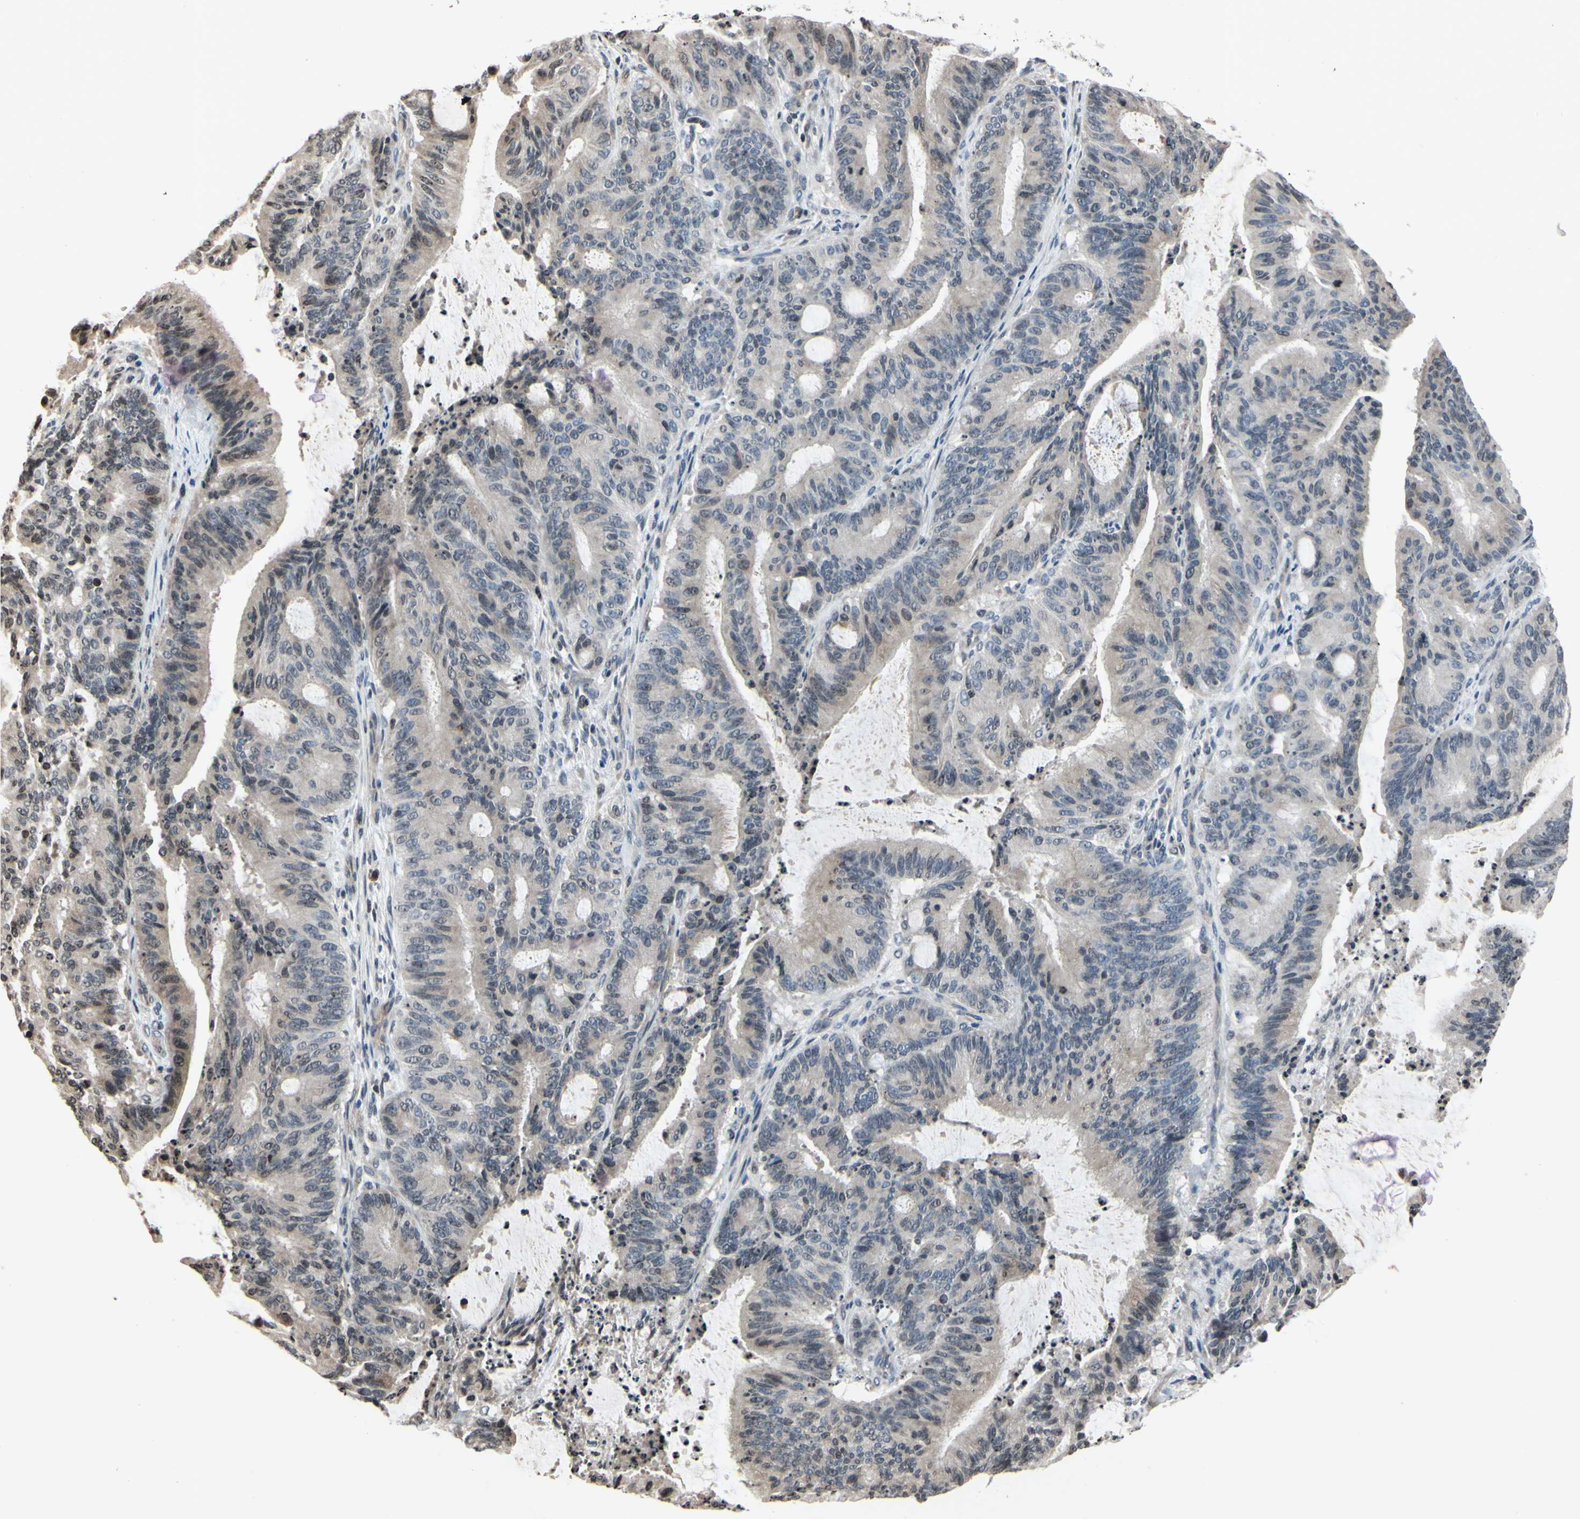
{"staining": {"intensity": "weak", "quantity": "25%-75%", "location": "cytoplasmic/membranous,nuclear"}, "tissue": "liver cancer", "cell_type": "Tumor cells", "image_type": "cancer", "snomed": [{"axis": "morphology", "description": "Cholangiocarcinoma"}, {"axis": "topography", "description": "Liver"}], "caption": "About 25%-75% of tumor cells in human cholangiocarcinoma (liver) show weak cytoplasmic/membranous and nuclear protein positivity as visualized by brown immunohistochemical staining.", "gene": "ARG1", "patient": {"sex": "female", "age": 73}}